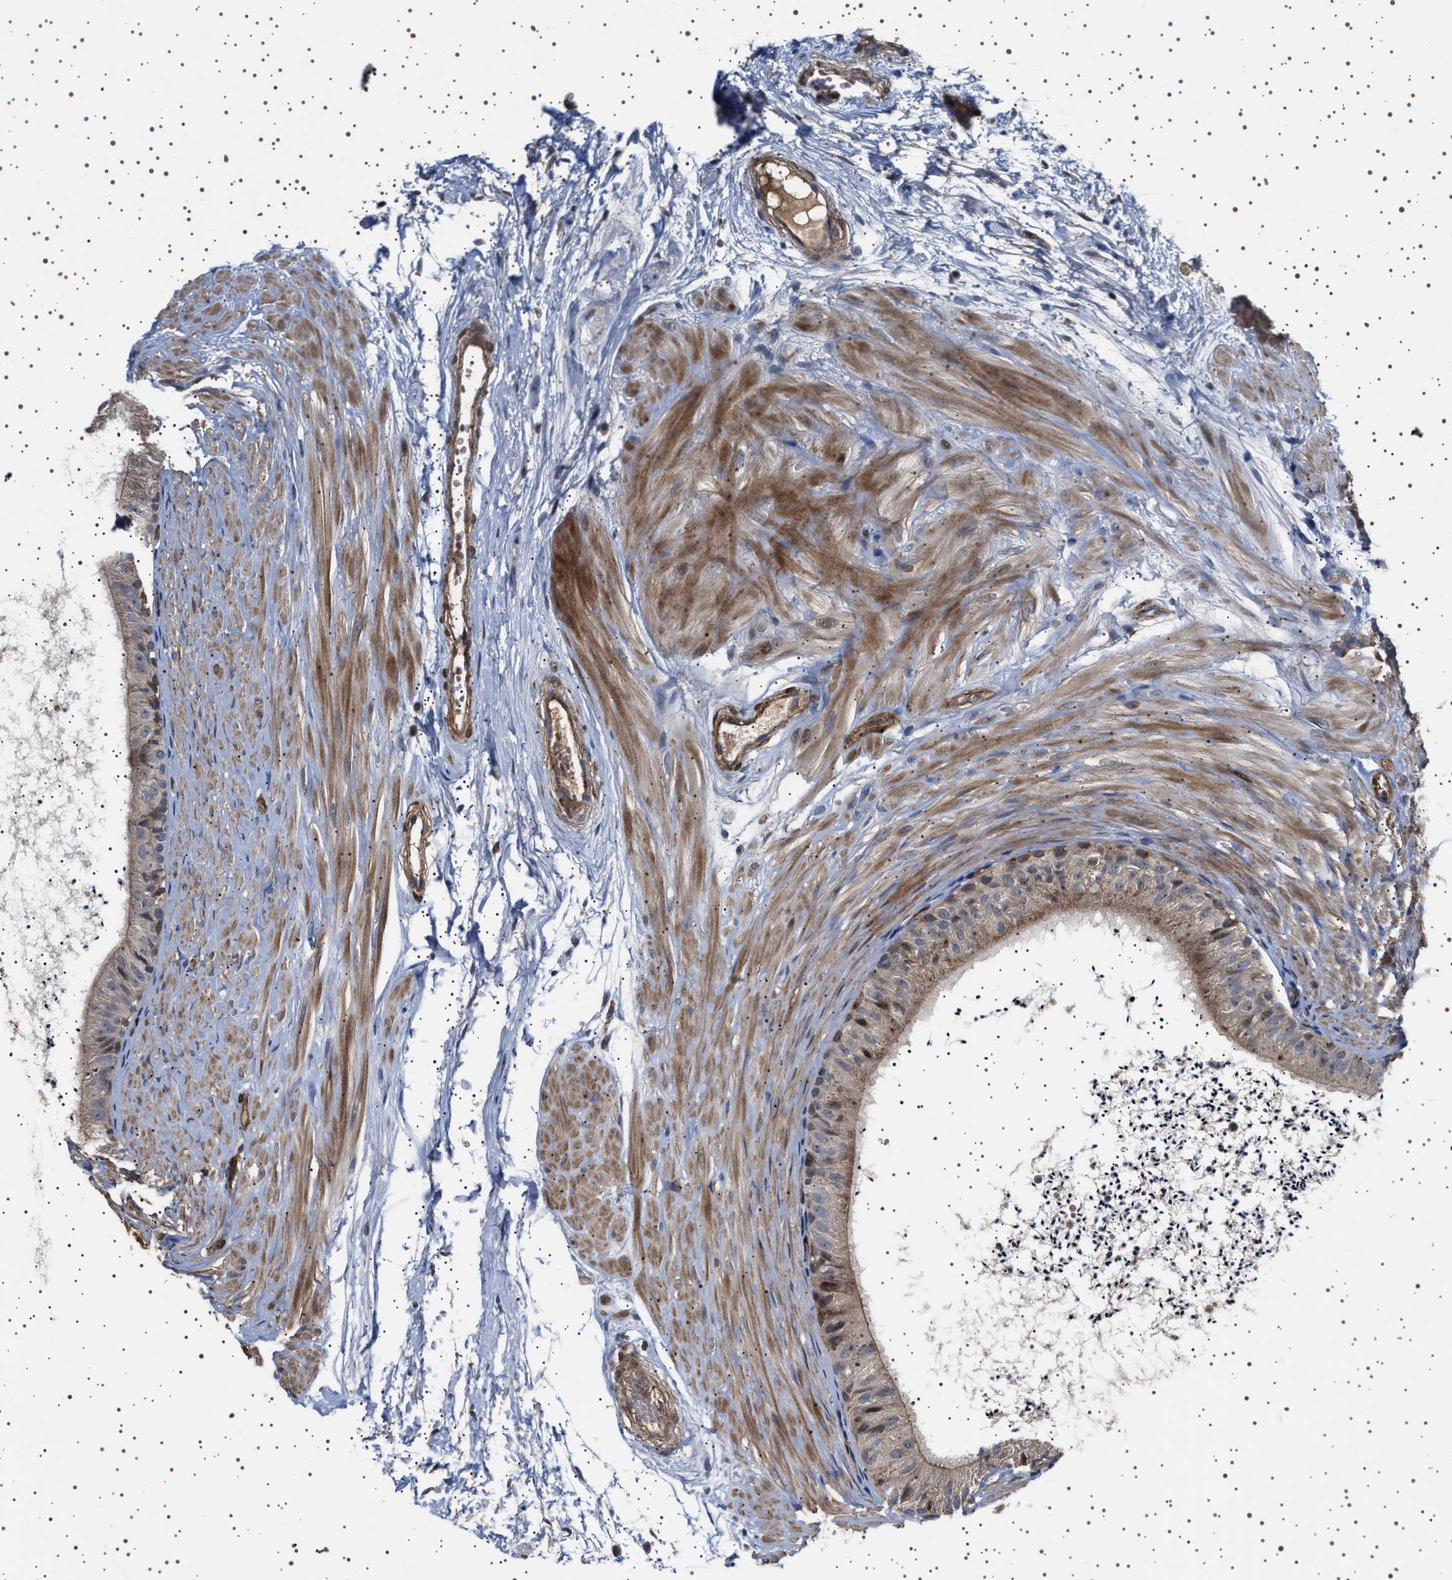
{"staining": {"intensity": "moderate", "quantity": "25%-75%", "location": "cytoplasmic/membranous"}, "tissue": "epididymis", "cell_type": "Glandular cells", "image_type": "normal", "snomed": [{"axis": "morphology", "description": "Normal tissue, NOS"}, {"axis": "topography", "description": "Epididymis"}], "caption": "Protein positivity by IHC shows moderate cytoplasmic/membranous positivity in about 25%-75% of glandular cells in normal epididymis. (DAB = brown stain, brightfield microscopy at high magnification).", "gene": "GUCY1B1", "patient": {"sex": "male", "age": 56}}